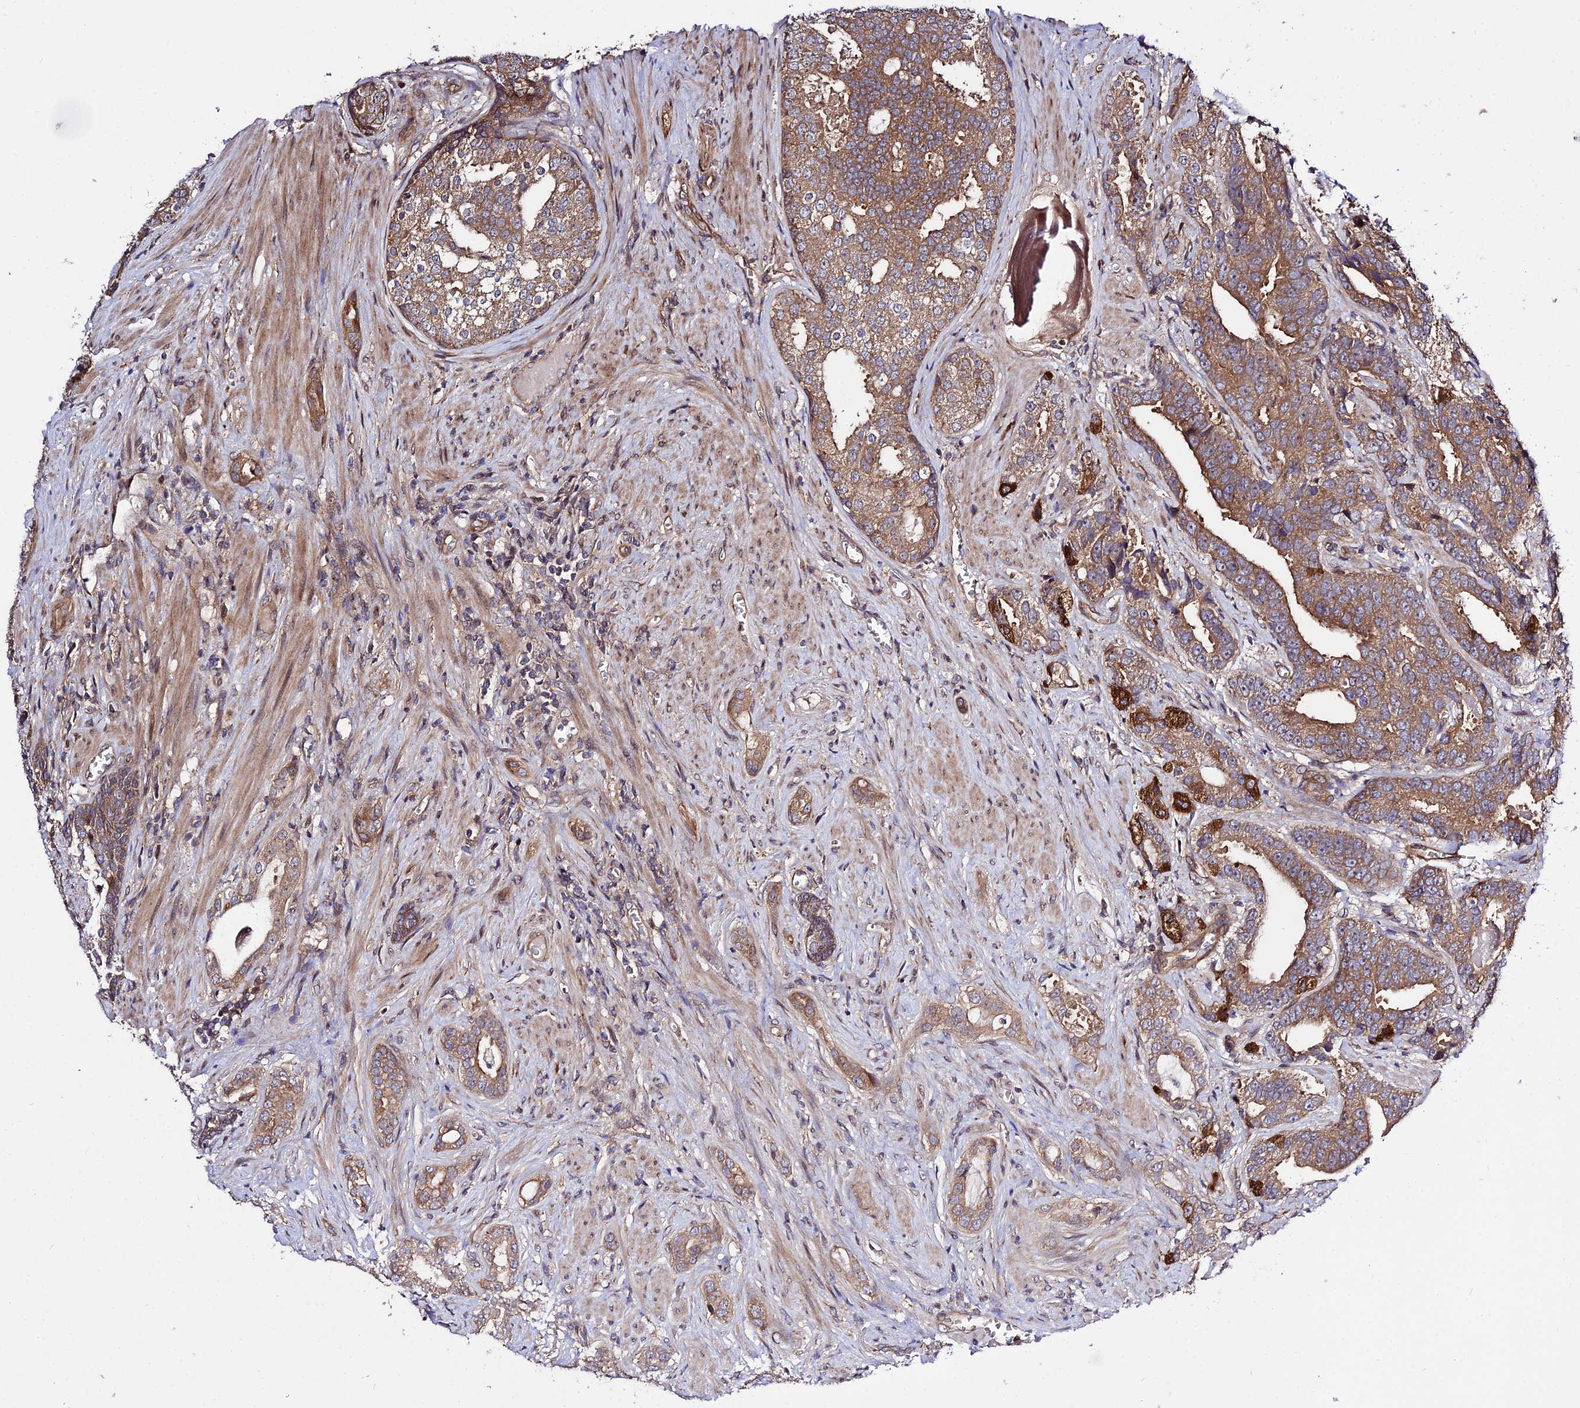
{"staining": {"intensity": "moderate", "quantity": ">75%", "location": "cytoplasmic/membranous"}, "tissue": "prostate cancer", "cell_type": "Tumor cells", "image_type": "cancer", "snomed": [{"axis": "morphology", "description": "Adenocarcinoma, High grade"}, {"axis": "topography", "description": "Prostate"}], "caption": "Tumor cells show moderate cytoplasmic/membranous expression in about >75% of cells in adenocarcinoma (high-grade) (prostate).", "gene": "SMG6", "patient": {"sex": "male", "age": 55}}